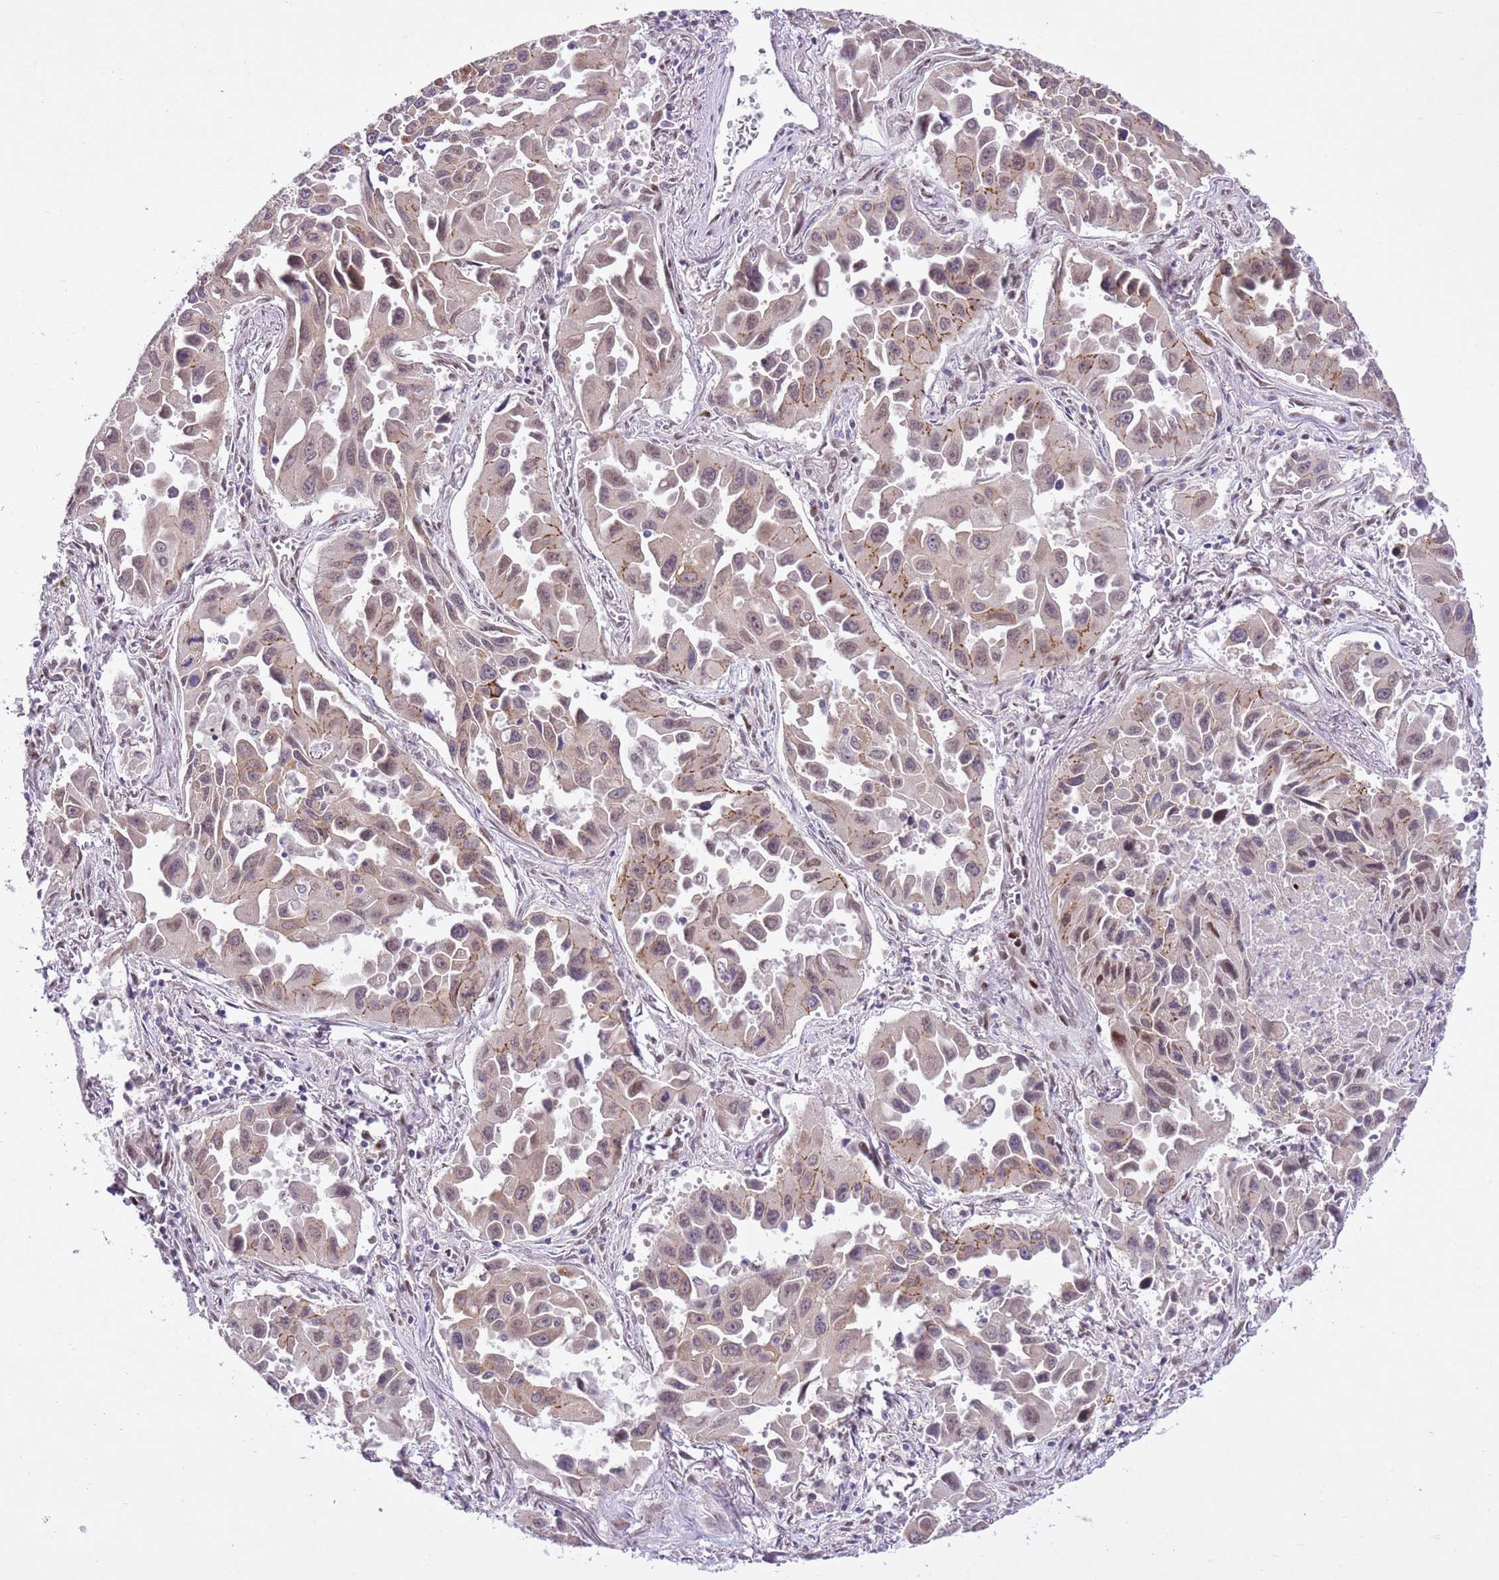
{"staining": {"intensity": "moderate", "quantity": ">75%", "location": "cytoplasmic/membranous,nuclear"}, "tissue": "lung cancer", "cell_type": "Tumor cells", "image_type": "cancer", "snomed": [{"axis": "morphology", "description": "Adenocarcinoma, NOS"}, {"axis": "topography", "description": "Lung"}], "caption": "A brown stain shows moderate cytoplasmic/membranous and nuclear staining of a protein in adenocarcinoma (lung) tumor cells.", "gene": "NACC2", "patient": {"sex": "male", "age": 66}}